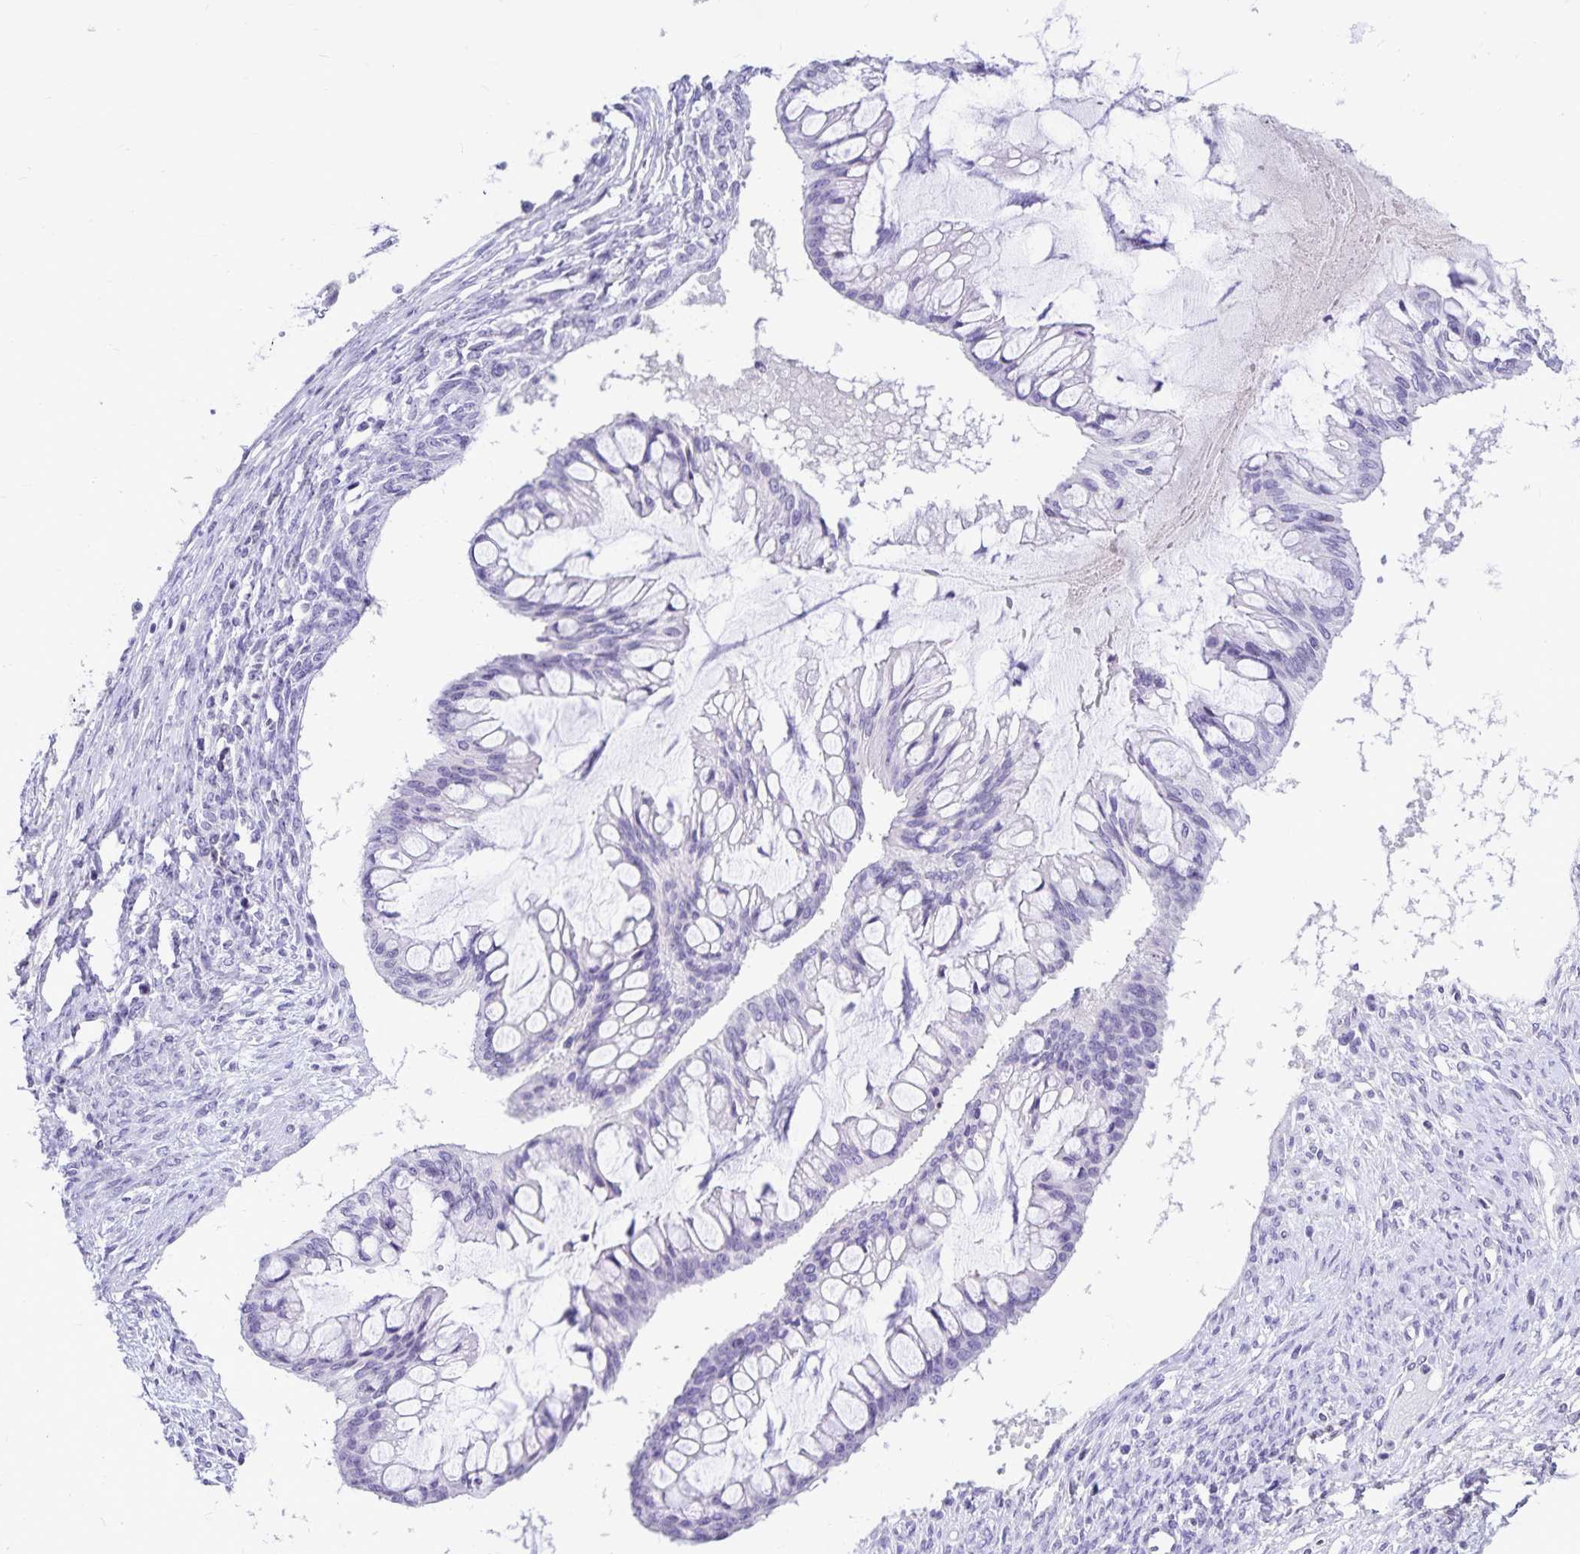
{"staining": {"intensity": "negative", "quantity": "none", "location": "none"}, "tissue": "ovarian cancer", "cell_type": "Tumor cells", "image_type": "cancer", "snomed": [{"axis": "morphology", "description": "Cystadenocarcinoma, mucinous, NOS"}, {"axis": "topography", "description": "Ovary"}], "caption": "Ovarian cancer (mucinous cystadenocarcinoma) was stained to show a protein in brown. There is no significant expression in tumor cells. (Immunohistochemistry, brightfield microscopy, high magnification).", "gene": "FAM166C", "patient": {"sex": "female", "age": 73}}